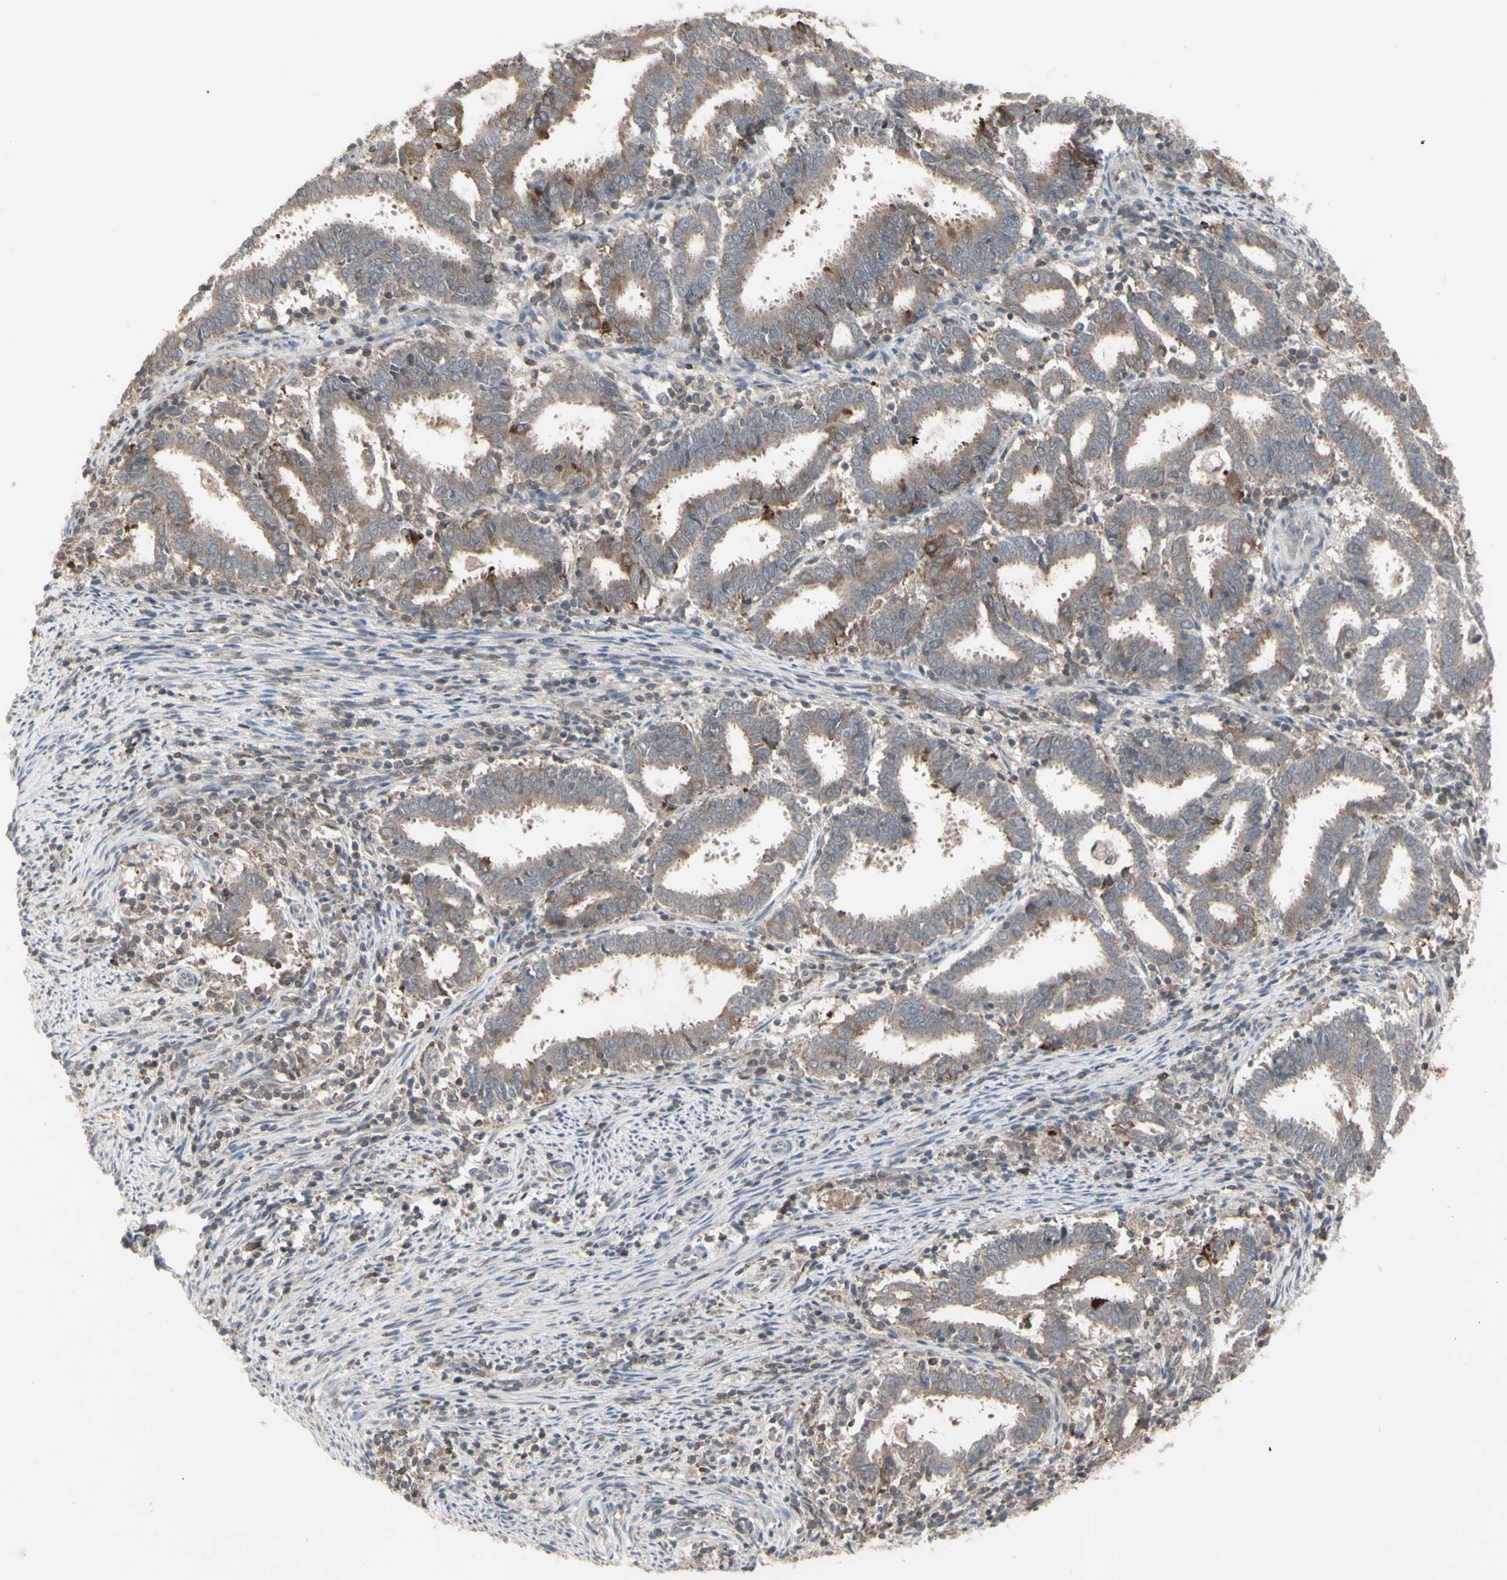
{"staining": {"intensity": "weak", "quantity": "25%-75%", "location": "cytoplasmic/membranous"}, "tissue": "endometrial cancer", "cell_type": "Tumor cells", "image_type": "cancer", "snomed": [{"axis": "morphology", "description": "Adenocarcinoma, NOS"}, {"axis": "topography", "description": "Uterus"}], "caption": "Protein expression by immunohistochemistry demonstrates weak cytoplasmic/membranous expression in about 25%-75% of tumor cells in adenocarcinoma (endometrial).", "gene": "CSK", "patient": {"sex": "female", "age": 83}}